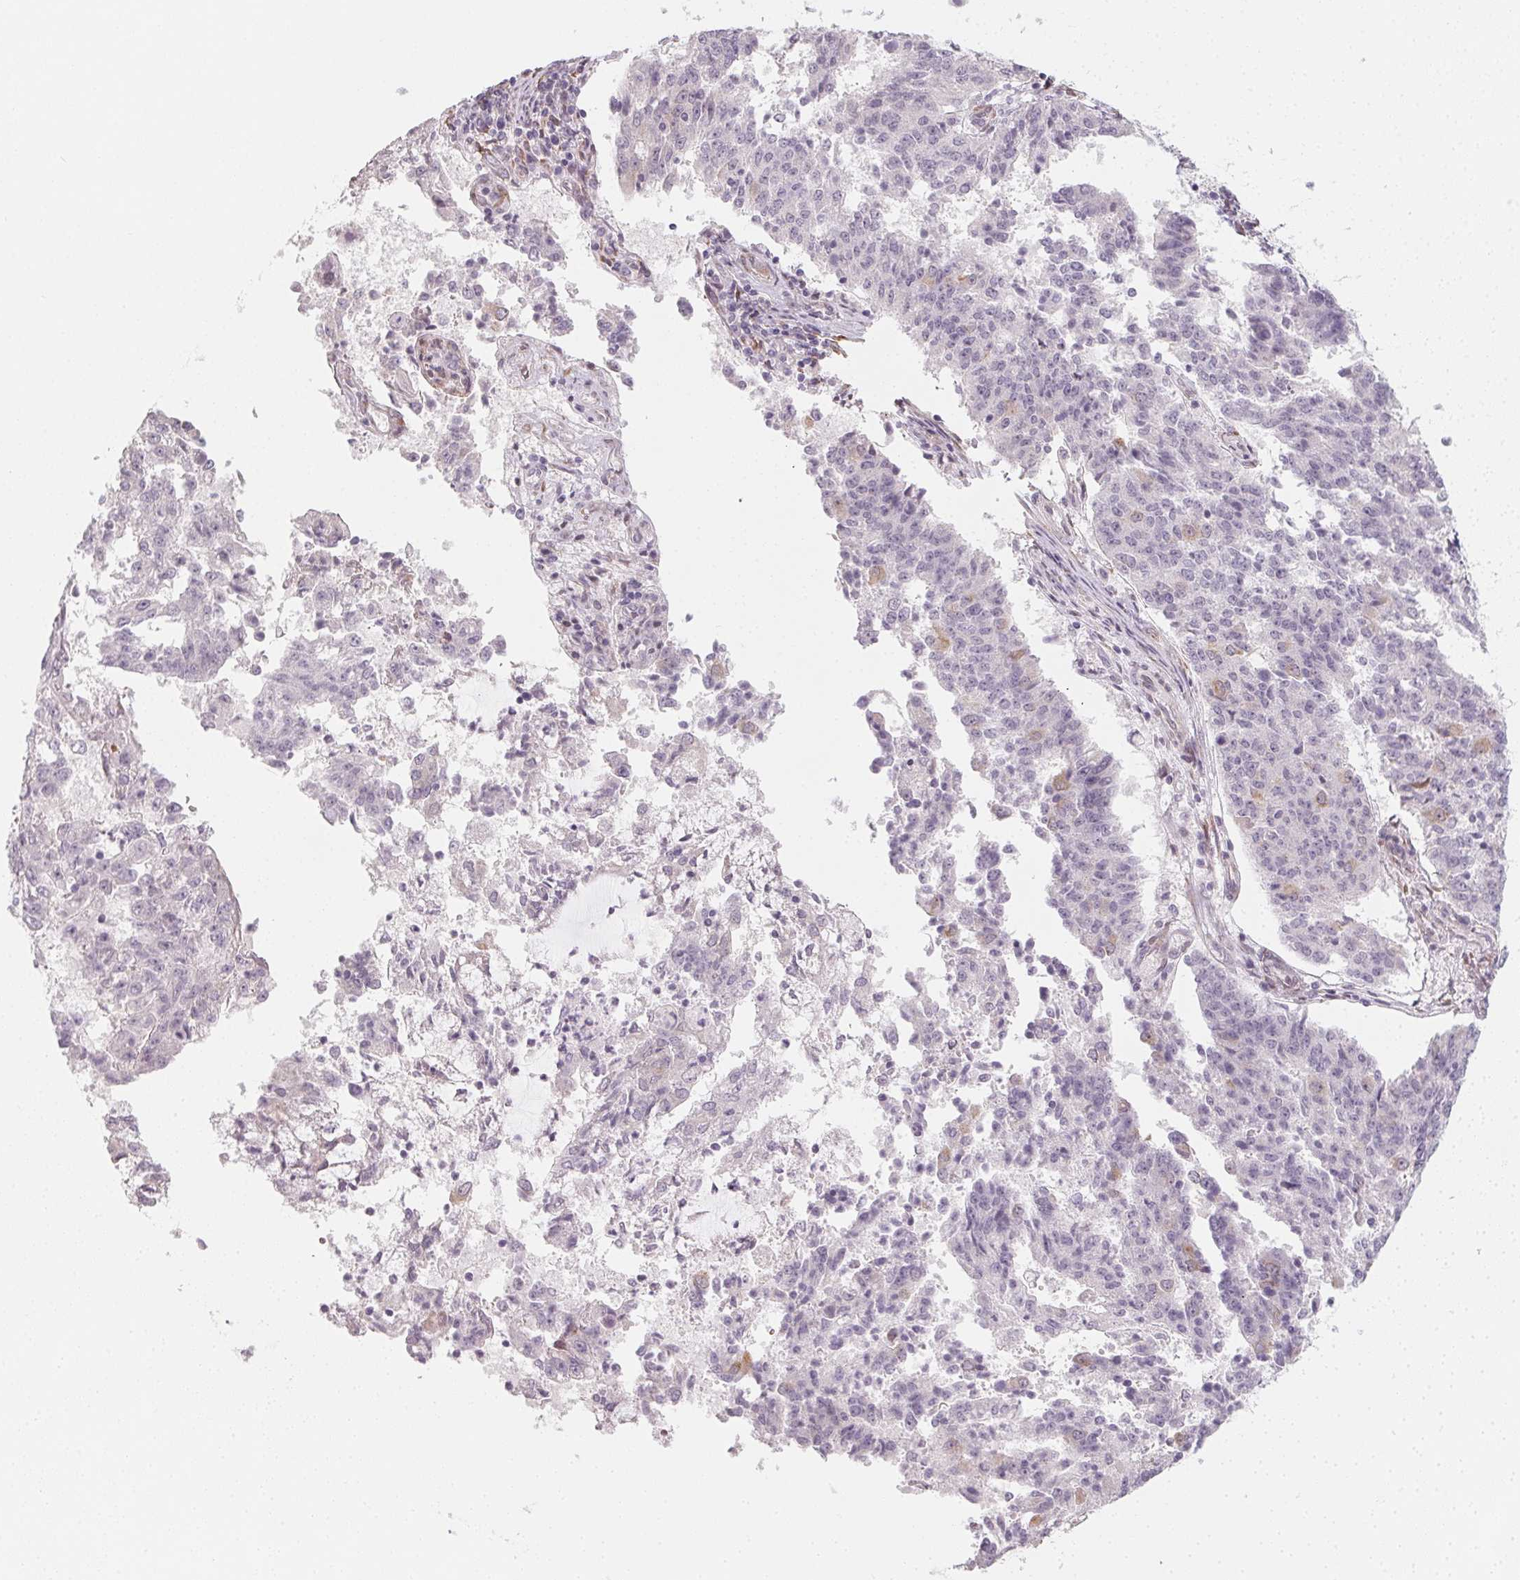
{"staining": {"intensity": "negative", "quantity": "none", "location": "none"}, "tissue": "endometrial cancer", "cell_type": "Tumor cells", "image_type": "cancer", "snomed": [{"axis": "morphology", "description": "Adenocarcinoma, NOS"}, {"axis": "topography", "description": "Endometrium"}], "caption": "Histopathology image shows no significant protein expression in tumor cells of endometrial adenocarcinoma. Nuclei are stained in blue.", "gene": "CCDC96", "patient": {"sex": "female", "age": 82}}